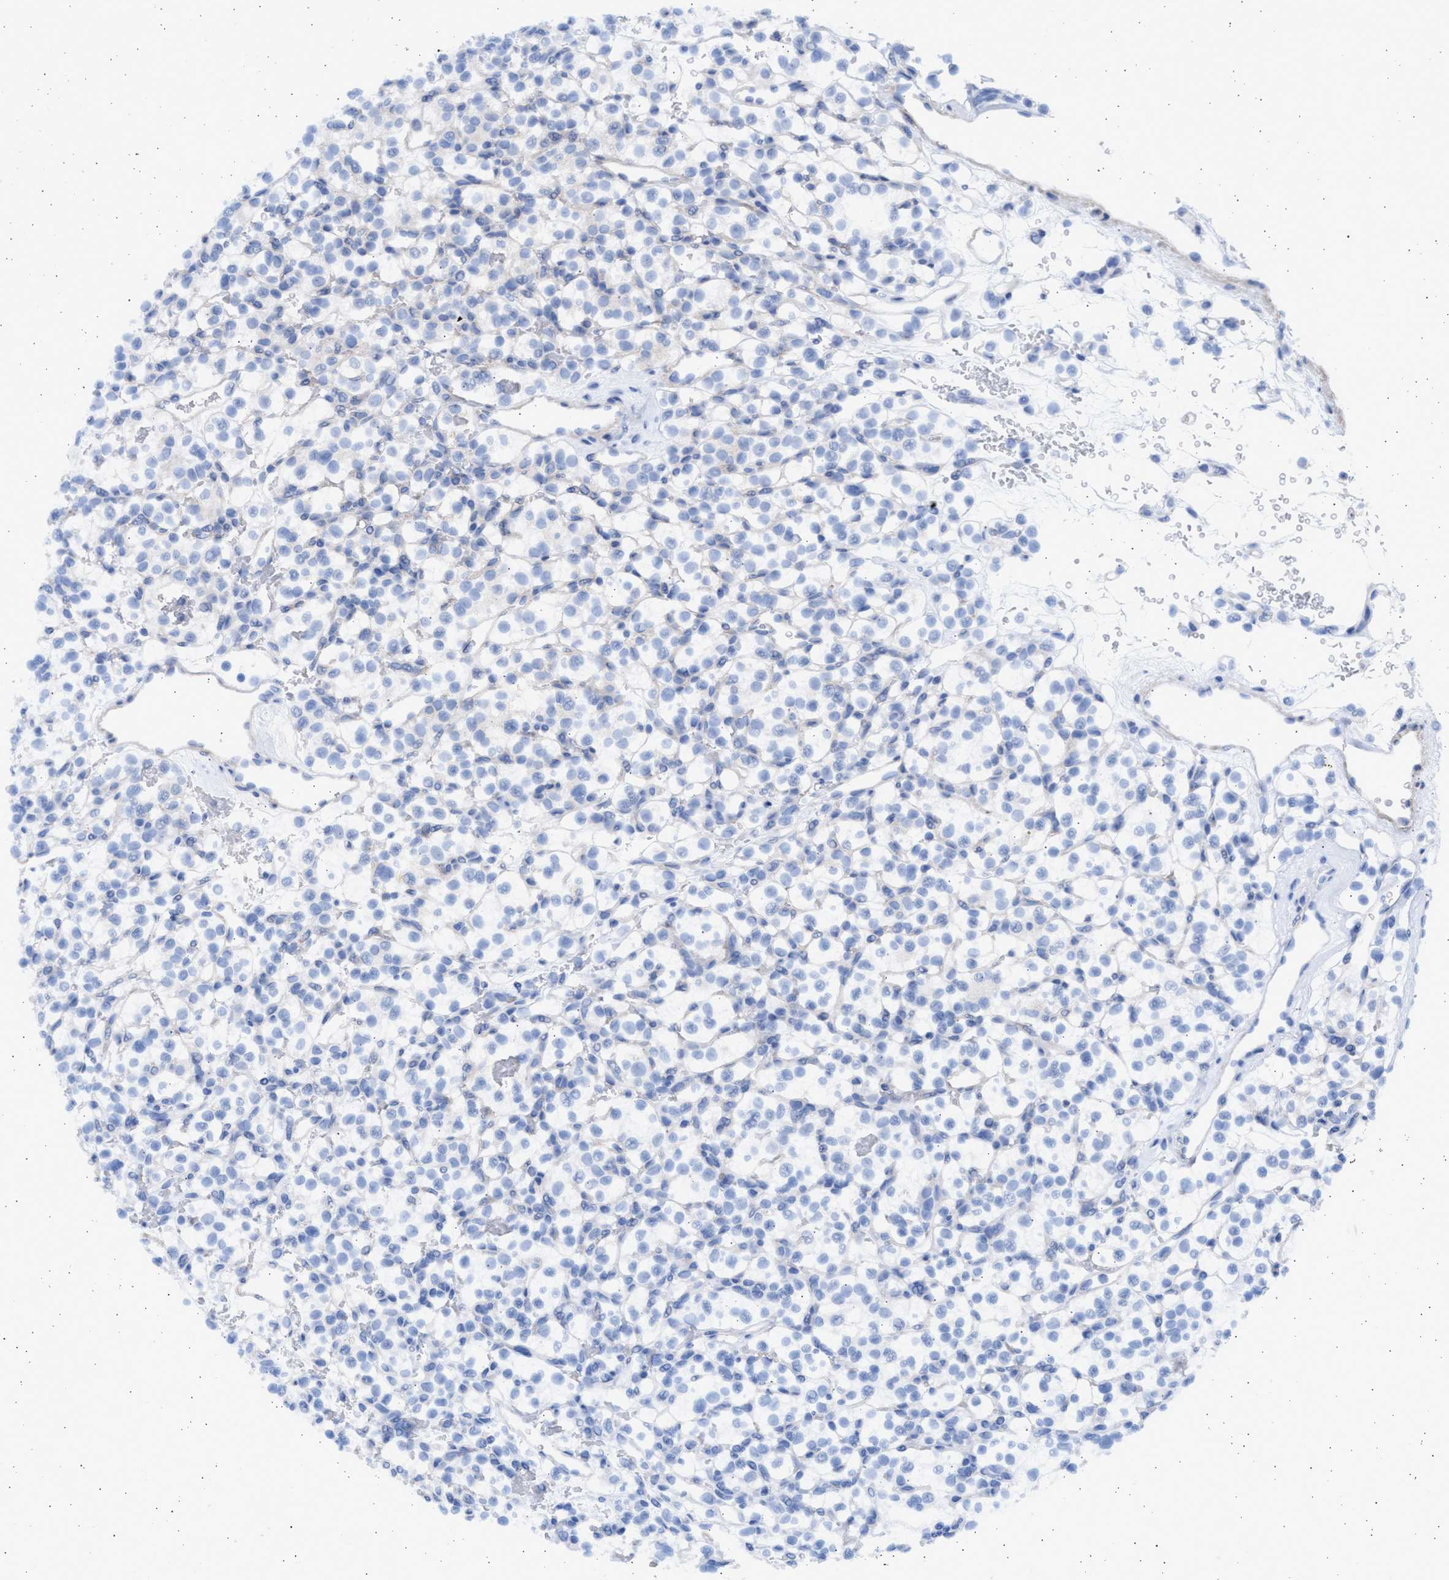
{"staining": {"intensity": "negative", "quantity": "none", "location": "none"}, "tissue": "renal cancer", "cell_type": "Tumor cells", "image_type": "cancer", "snomed": [{"axis": "morphology", "description": "Adenocarcinoma, NOS"}, {"axis": "topography", "description": "Kidney"}], "caption": "High magnification brightfield microscopy of adenocarcinoma (renal) stained with DAB (3,3'-diaminobenzidine) (brown) and counterstained with hematoxylin (blue): tumor cells show no significant staining.", "gene": "NBR1", "patient": {"sex": "female", "age": 57}}